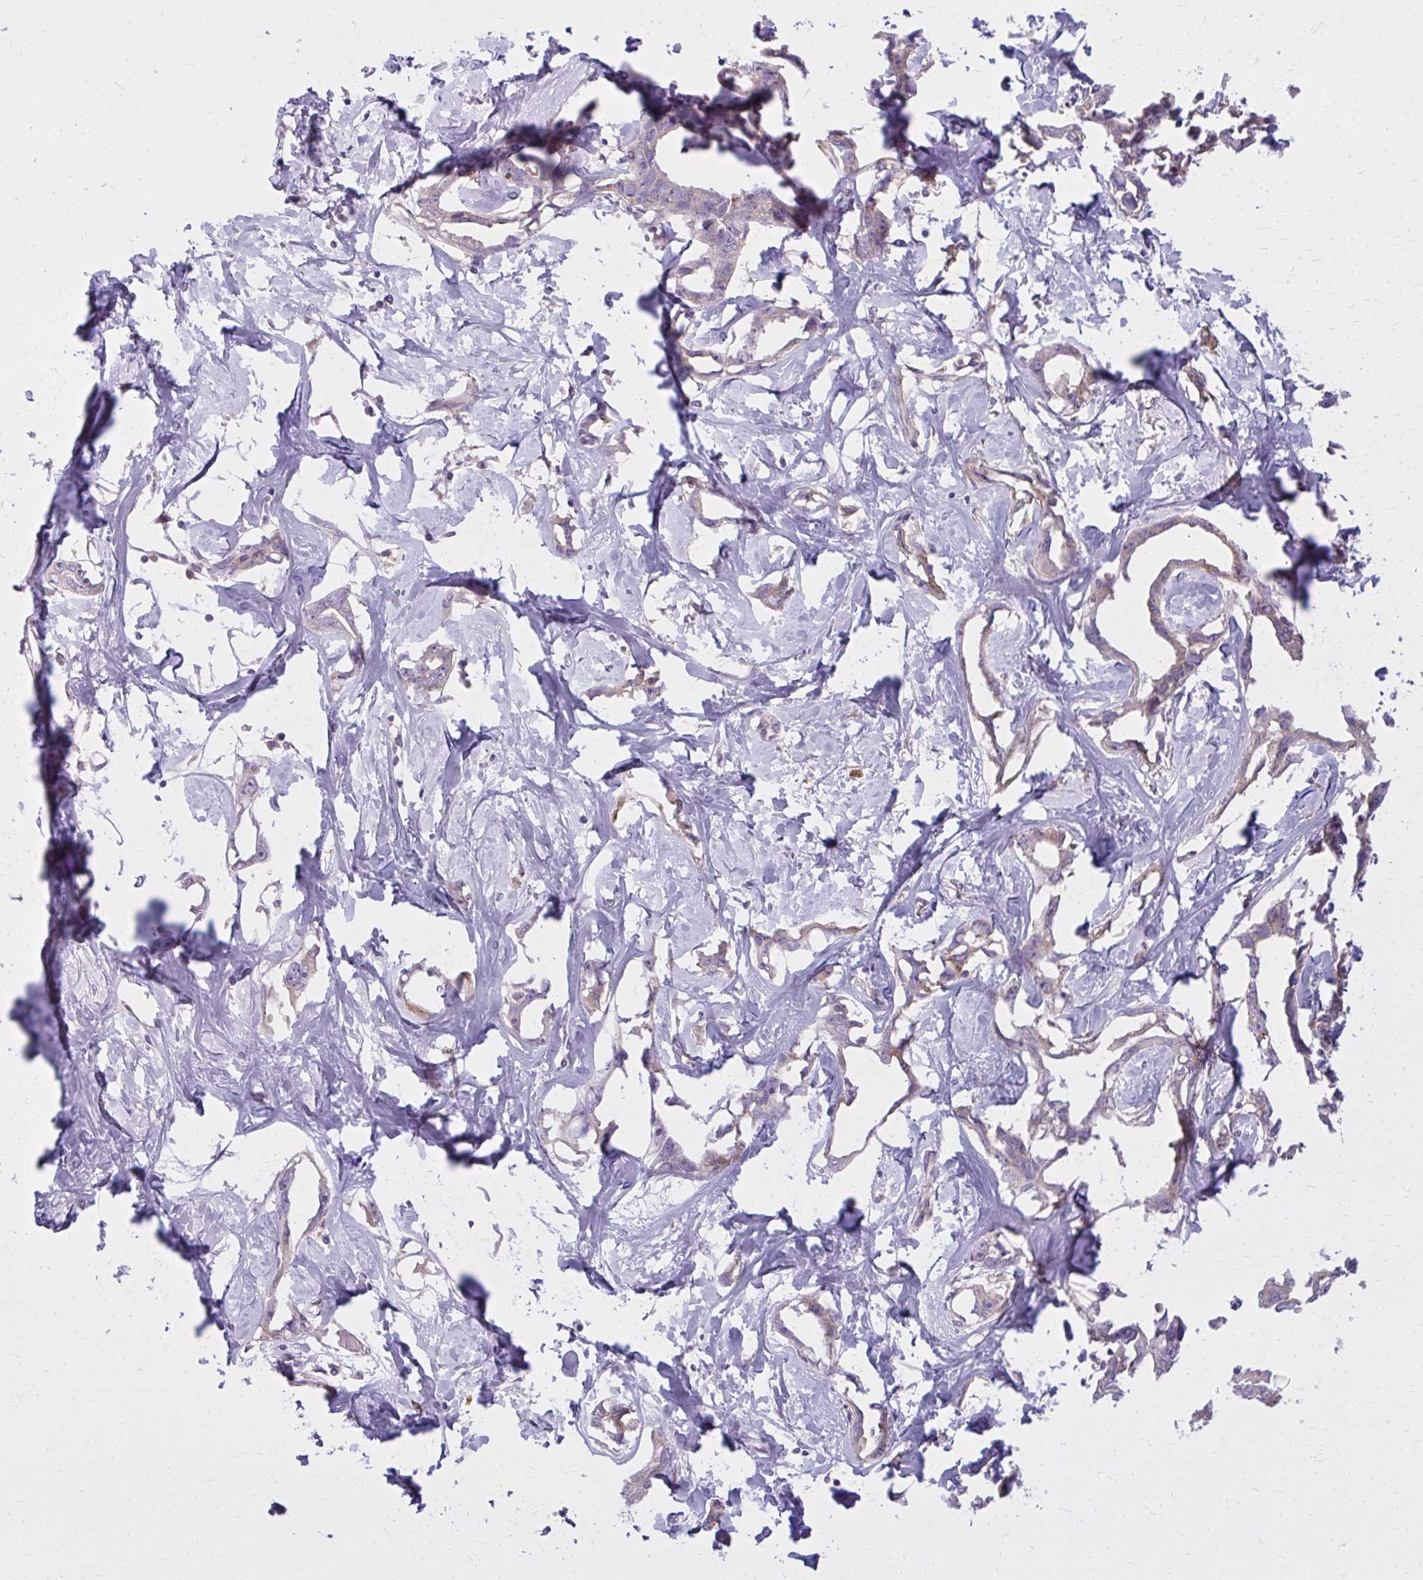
{"staining": {"intensity": "weak", "quantity": "<25%", "location": "cytoplasmic/membranous"}, "tissue": "liver cancer", "cell_type": "Tumor cells", "image_type": "cancer", "snomed": [{"axis": "morphology", "description": "Cholangiocarcinoma"}, {"axis": "topography", "description": "Liver"}], "caption": "High power microscopy histopathology image of an IHC photomicrograph of liver cholangiocarcinoma, revealing no significant staining in tumor cells.", "gene": "CEMP1", "patient": {"sex": "male", "age": 59}}